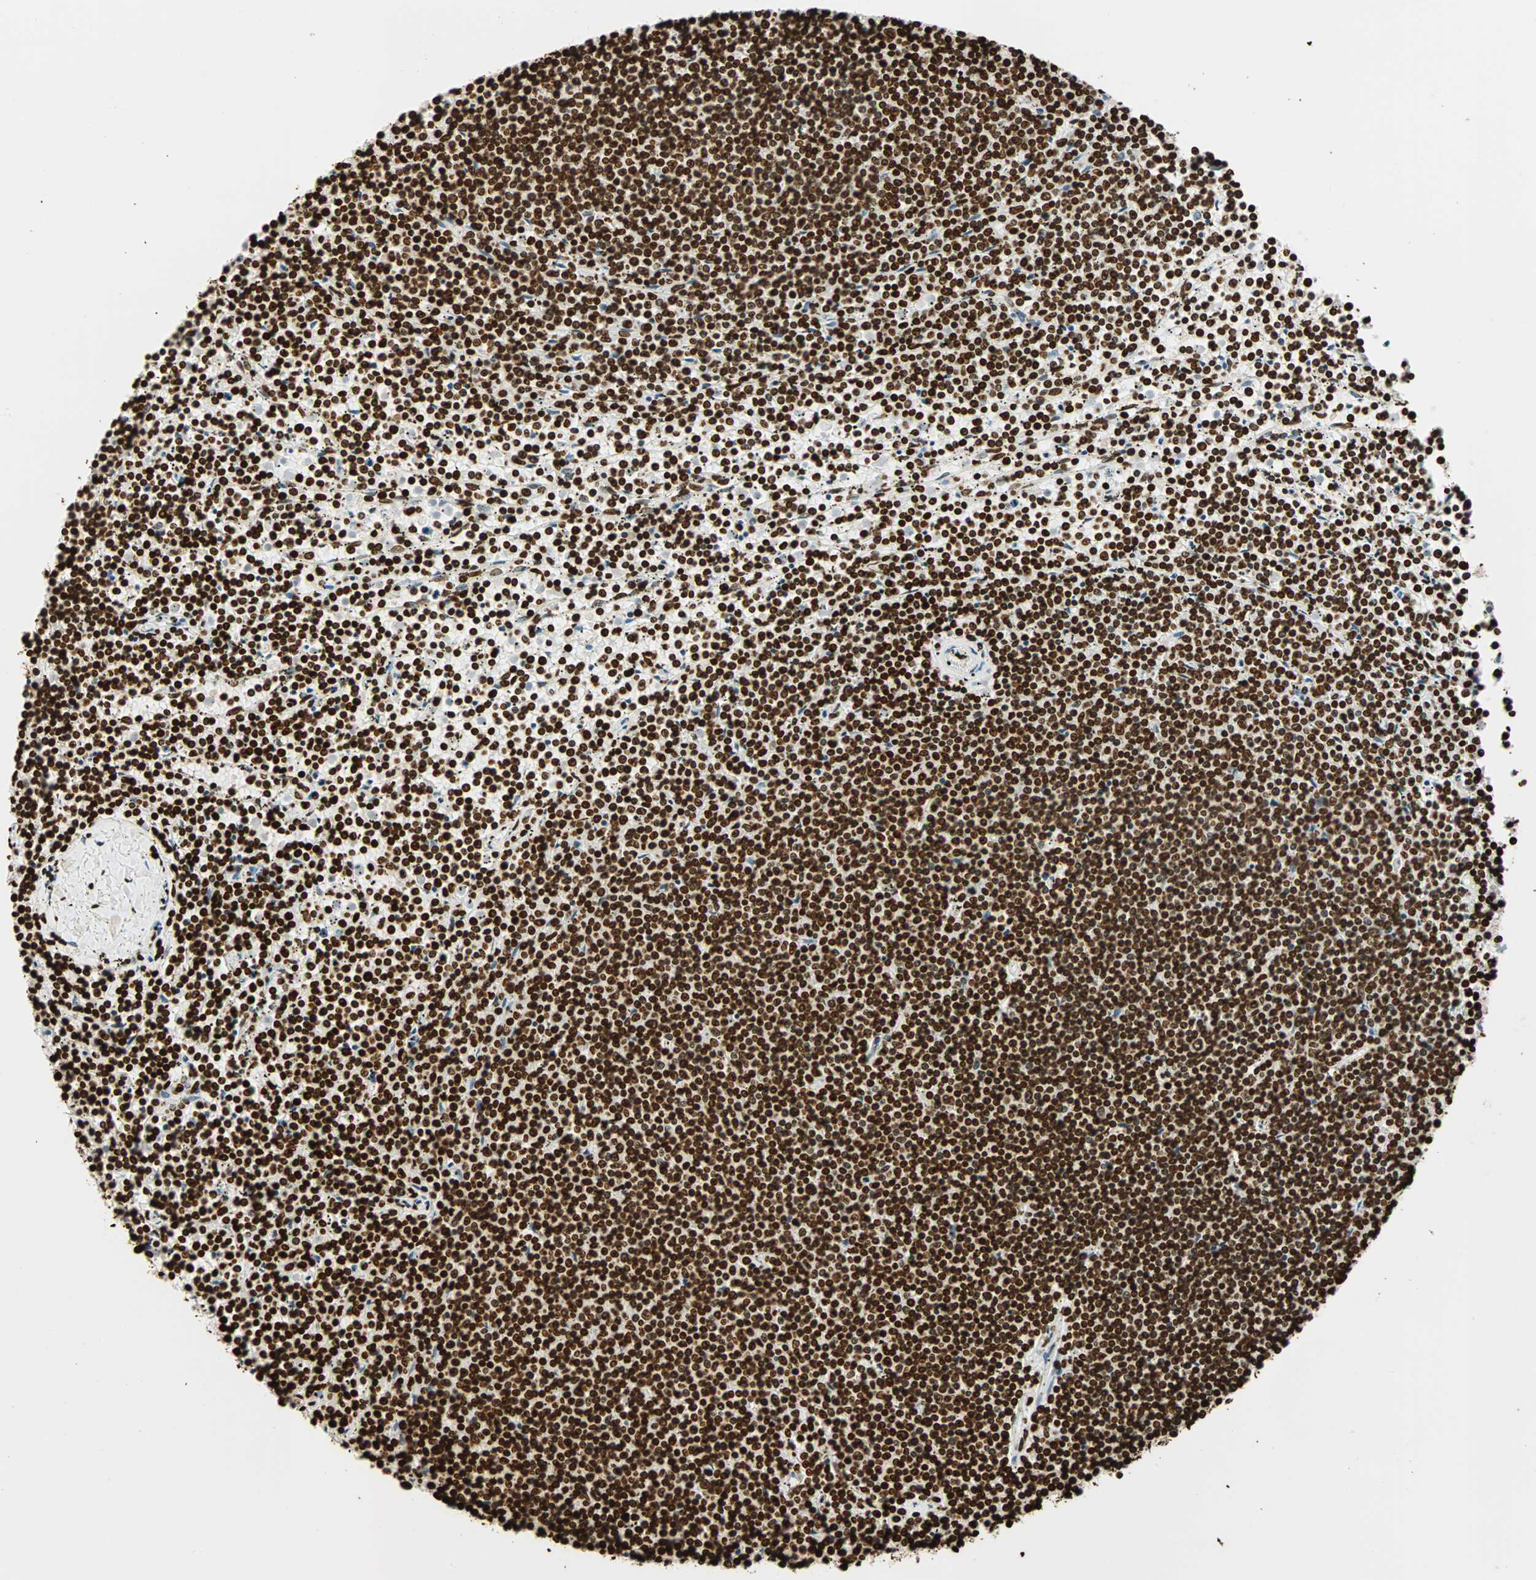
{"staining": {"intensity": "strong", "quantity": ">75%", "location": "nuclear"}, "tissue": "lymphoma", "cell_type": "Tumor cells", "image_type": "cancer", "snomed": [{"axis": "morphology", "description": "Malignant lymphoma, non-Hodgkin's type, Low grade"}, {"axis": "topography", "description": "Spleen"}], "caption": "Malignant lymphoma, non-Hodgkin's type (low-grade) stained with IHC displays strong nuclear positivity in about >75% of tumor cells.", "gene": "GLI2", "patient": {"sex": "female", "age": 50}}